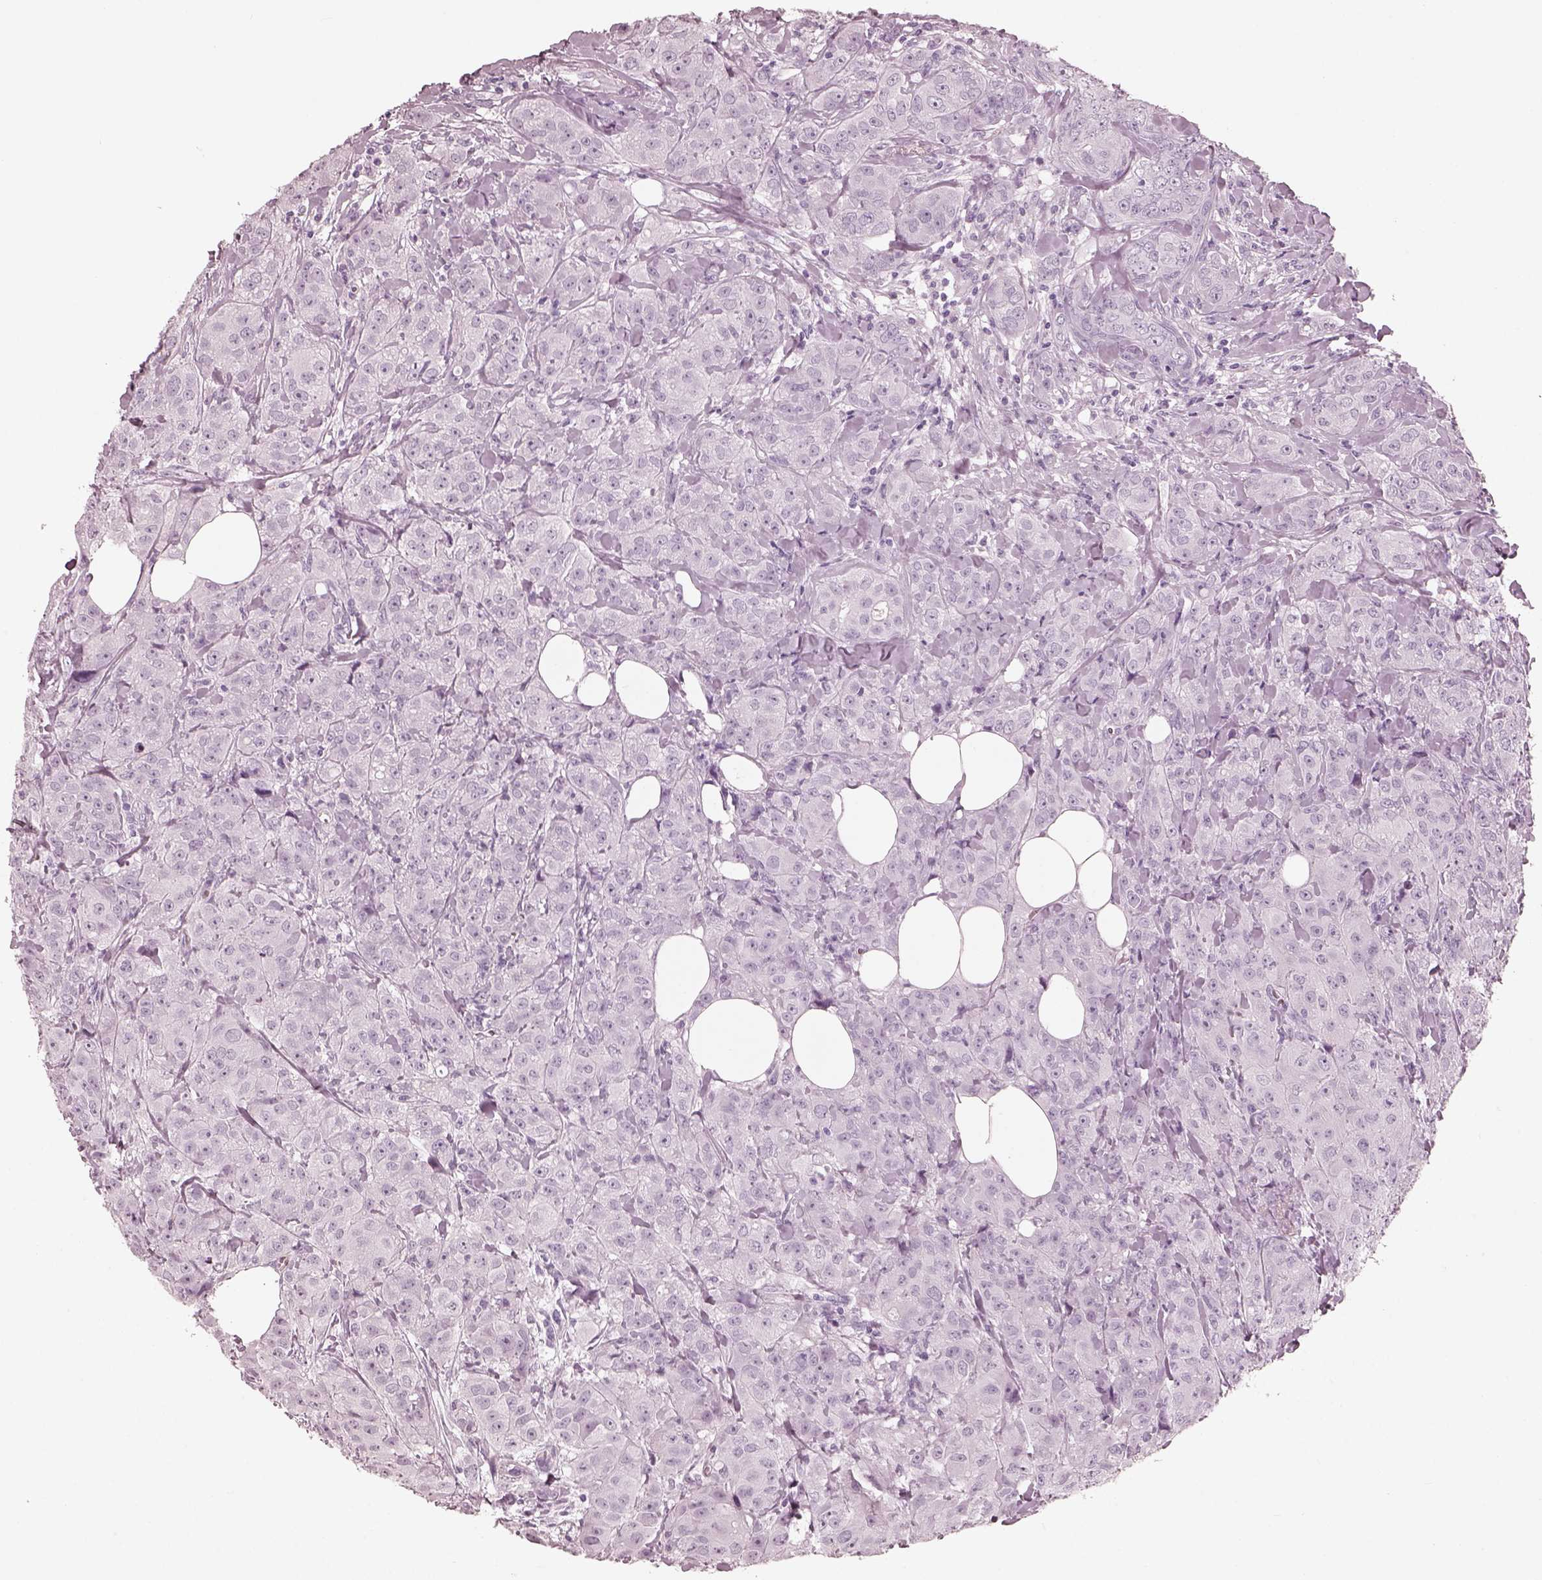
{"staining": {"intensity": "negative", "quantity": "none", "location": "none"}, "tissue": "breast cancer", "cell_type": "Tumor cells", "image_type": "cancer", "snomed": [{"axis": "morphology", "description": "Duct carcinoma"}, {"axis": "topography", "description": "Breast"}], "caption": "Immunohistochemical staining of infiltrating ductal carcinoma (breast) demonstrates no significant positivity in tumor cells.", "gene": "FABP9", "patient": {"sex": "female", "age": 43}}